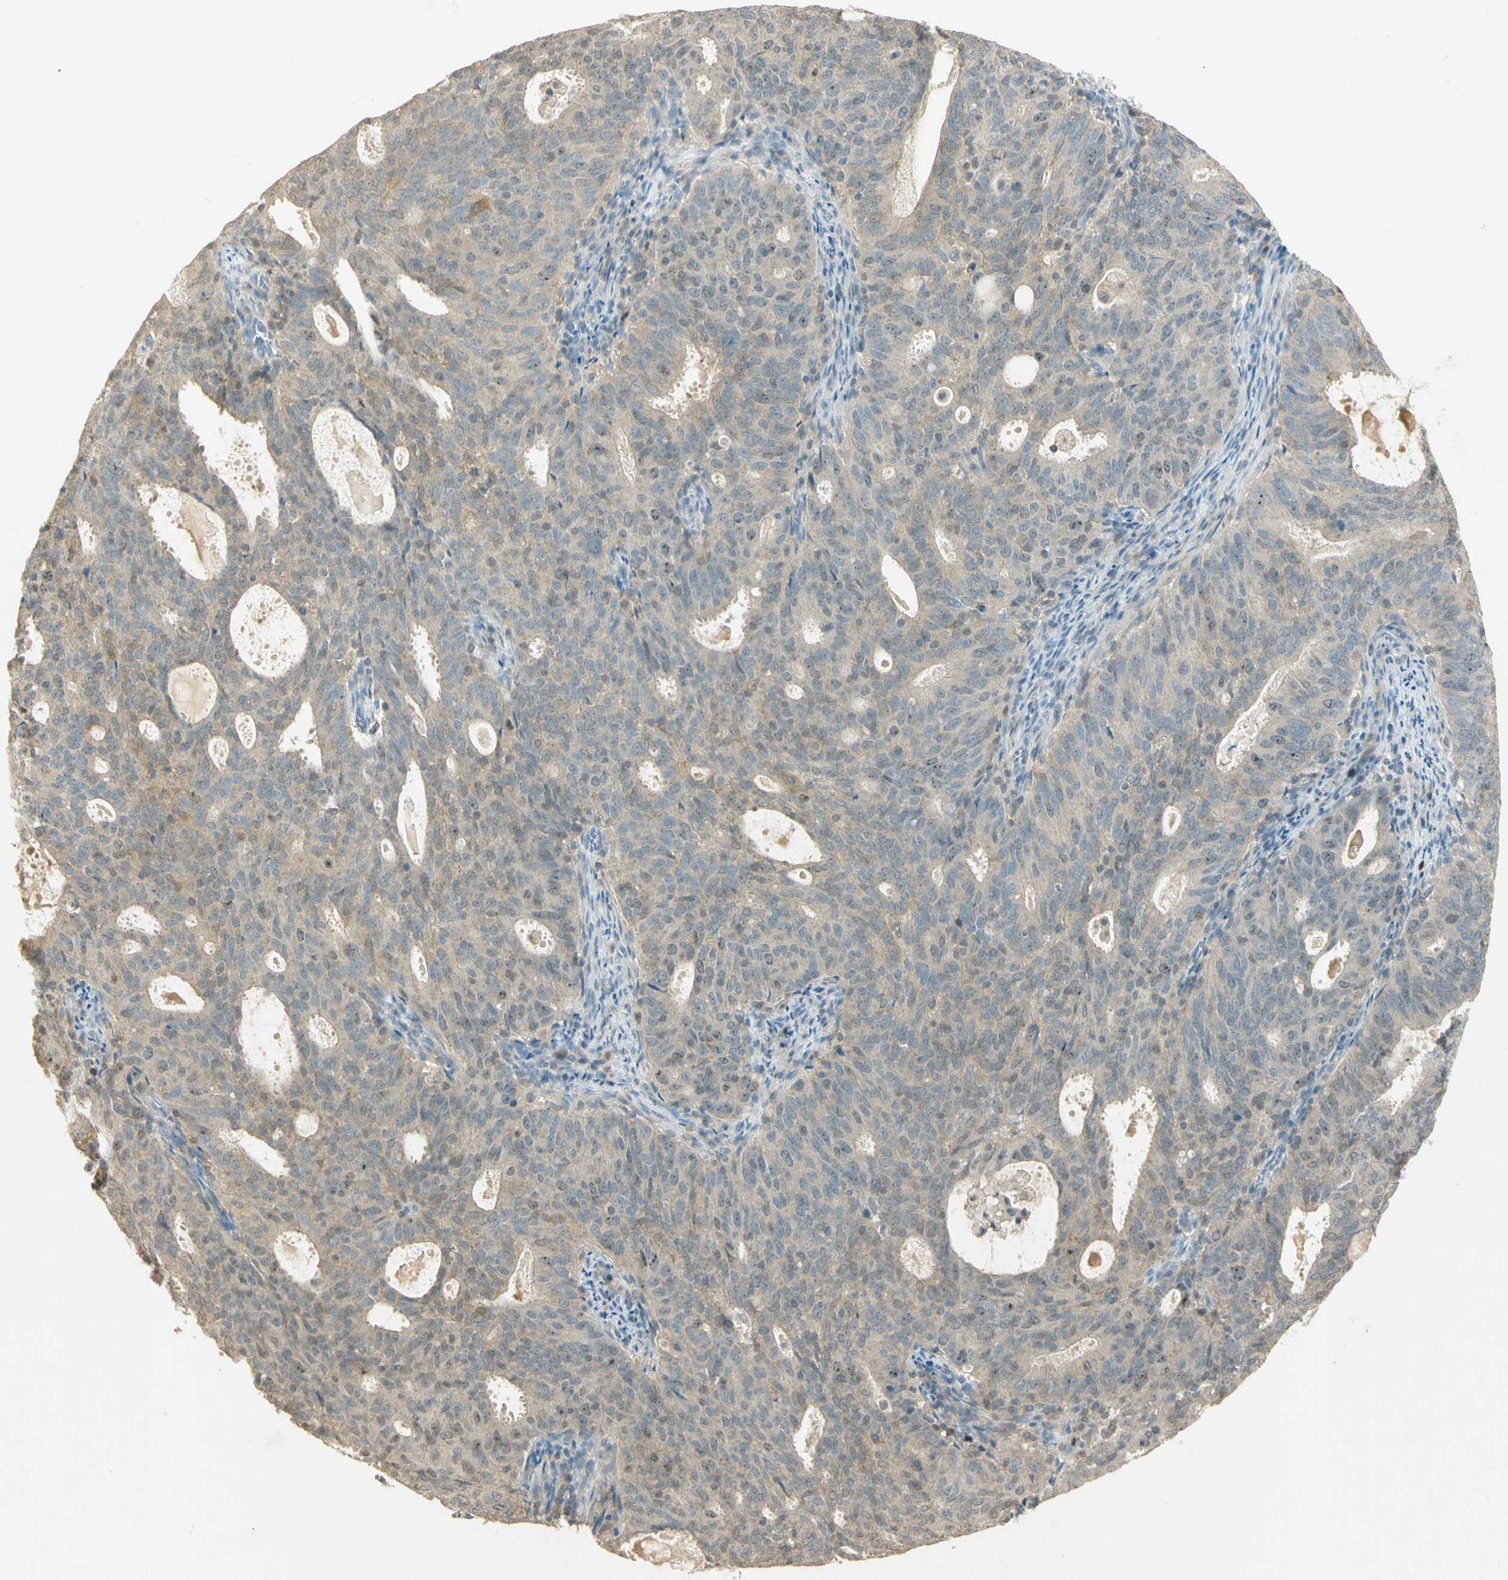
{"staining": {"intensity": "moderate", "quantity": "<25%", "location": "cytoplasmic/membranous,nuclear"}, "tissue": "cervical cancer", "cell_type": "Tumor cells", "image_type": "cancer", "snomed": [{"axis": "morphology", "description": "Adenocarcinoma, NOS"}, {"axis": "topography", "description": "Cervix"}], "caption": "Adenocarcinoma (cervical) tissue demonstrates moderate cytoplasmic/membranous and nuclear staining in about <25% of tumor cells, visualized by immunohistochemistry.", "gene": "BIRC2", "patient": {"sex": "female", "age": 44}}